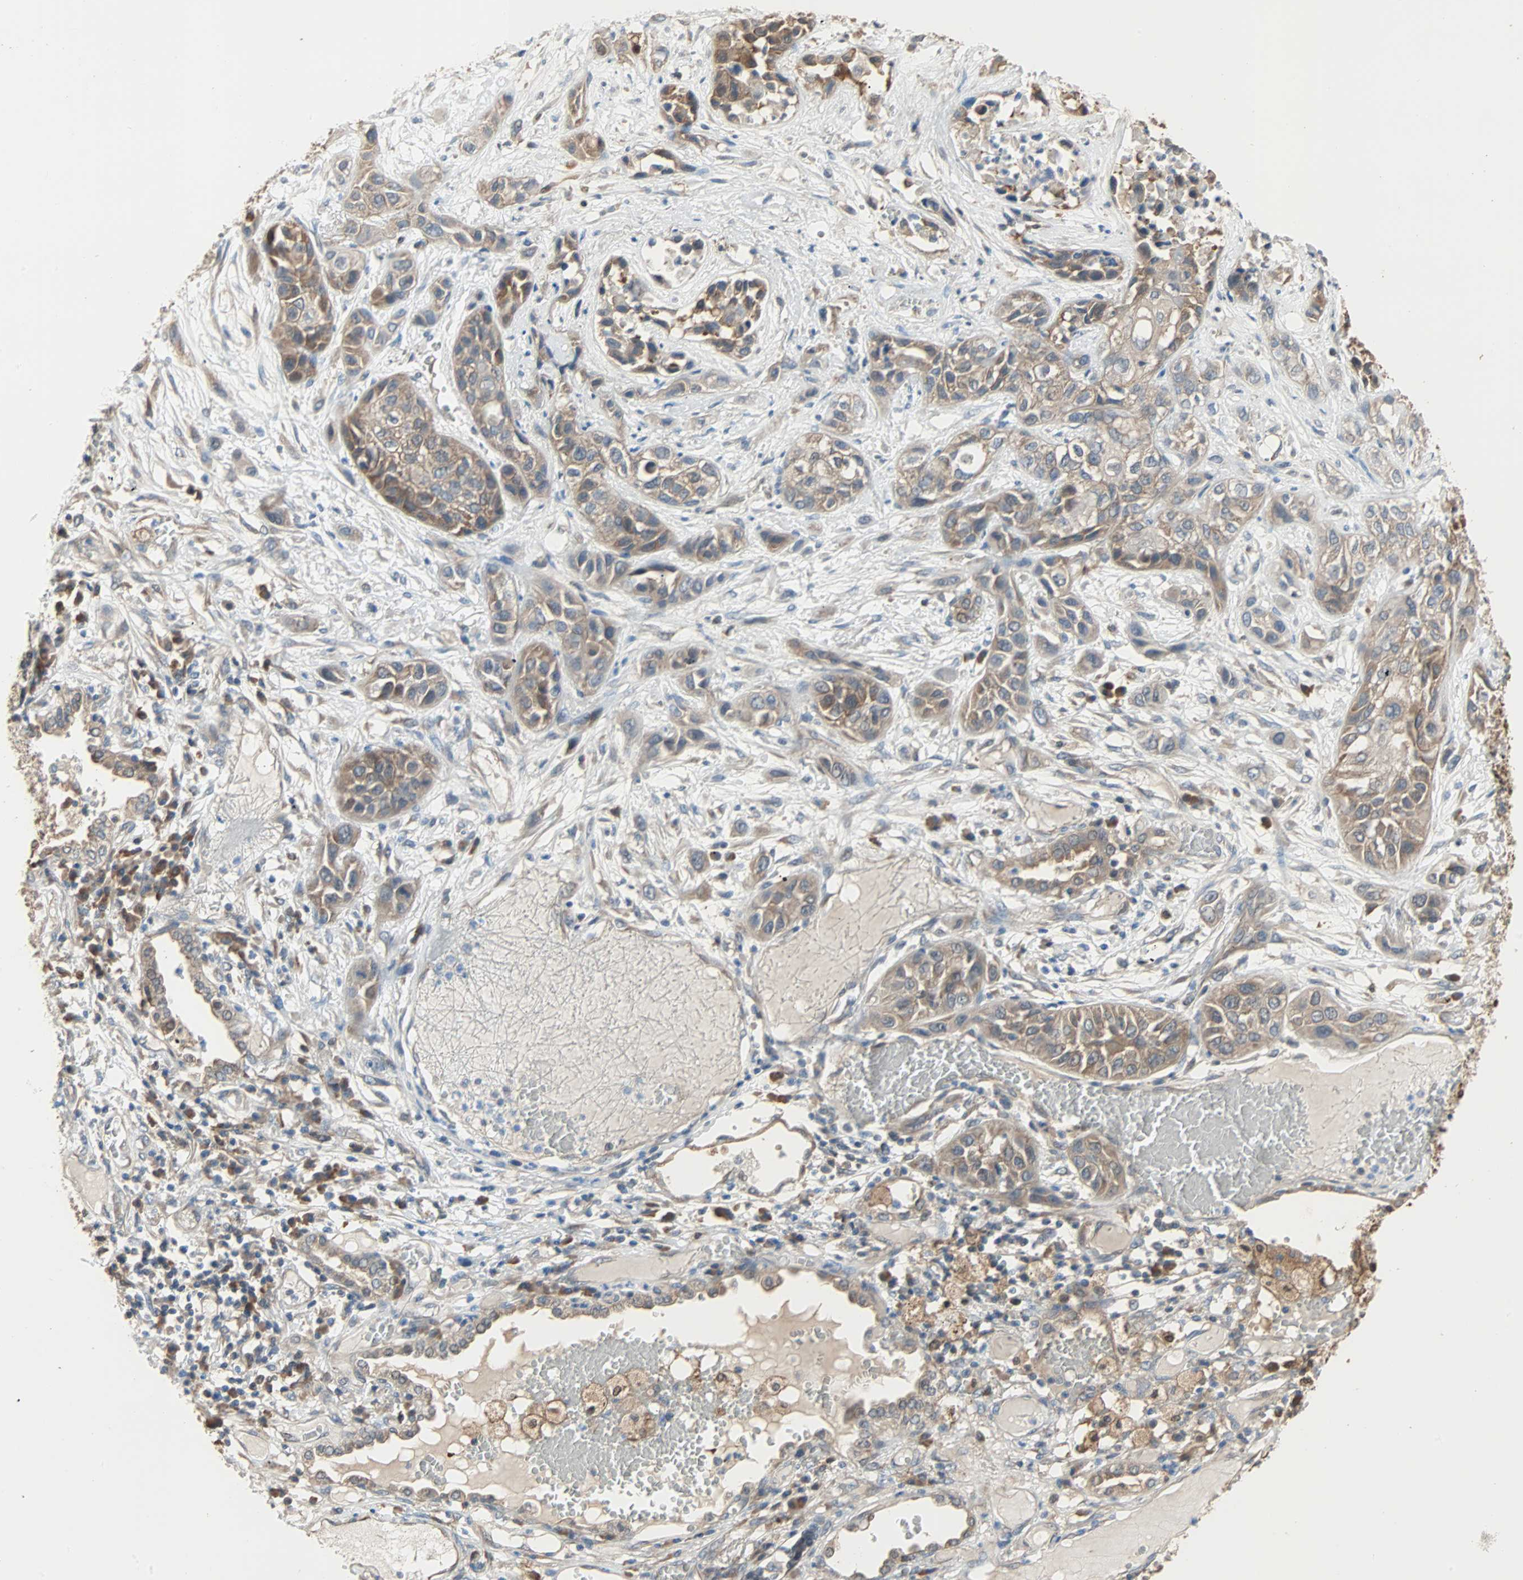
{"staining": {"intensity": "moderate", "quantity": "25%-75%", "location": "cytoplasmic/membranous"}, "tissue": "lung cancer", "cell_type": "Tumor cells", "image_type": "cancer", "snomed": [{"axis": "morphology", "description": "Squamous cell carcinoma, NOS"}, {"axis": "topography", "description": "Lung"}], "caption": "Immunohistochemistry histopathology image of lung cancer (squamous cell carcinoma) stained for a protein (brown), which exhibits medium levels of moderate cytoplasmic/membranous positivity in about 25%-75% of tumor cells.", "gene": "PRDX1", "patient": {"sex": "male", "age": 71}}